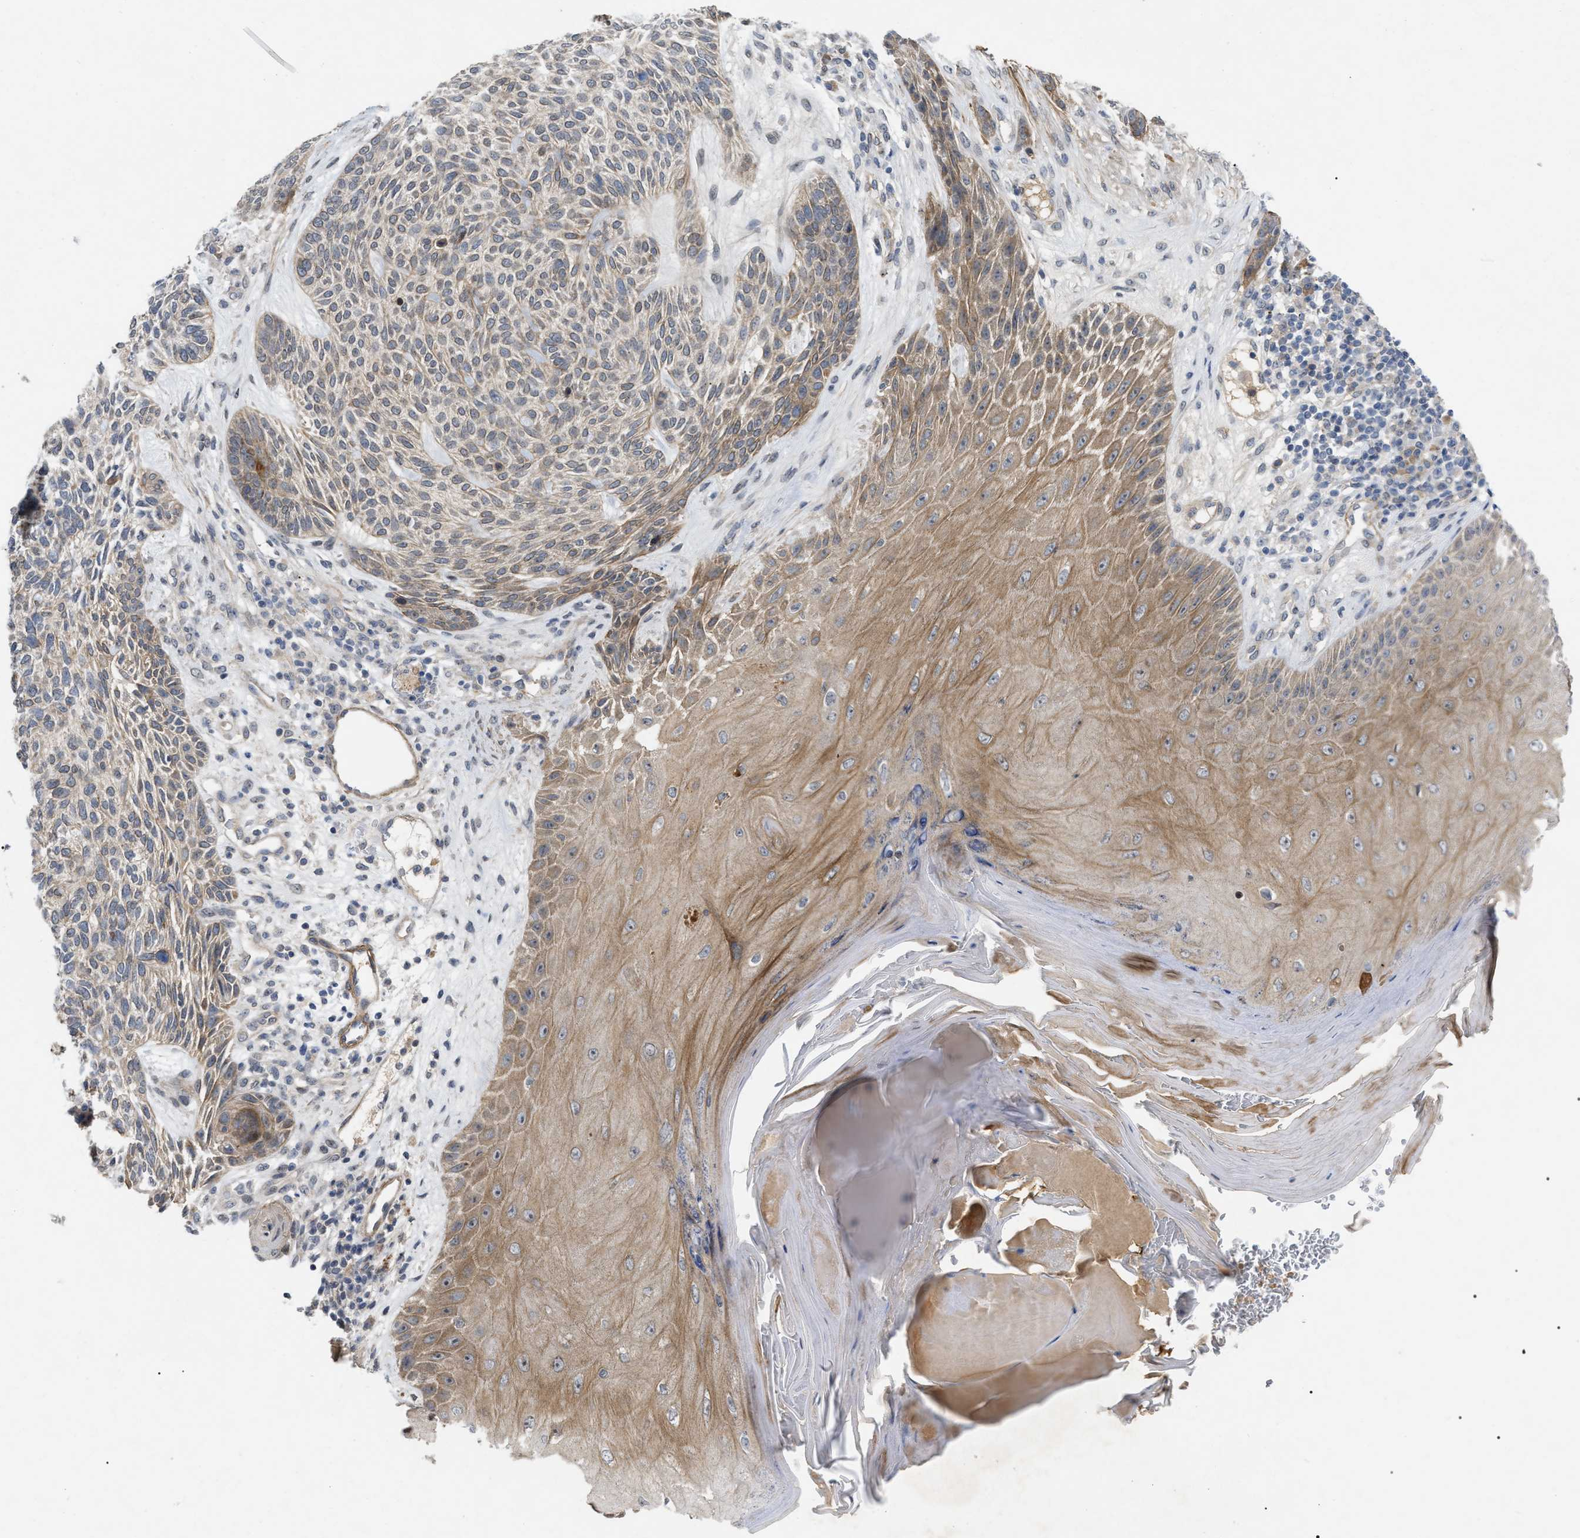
{"staining": {"intensity": "weak", "quantity": ">75%", "location": "cytoplasmic/membranous"}, "tissue": "skin cancer", "cell_type": "Tumor cells", "image_type": "cancer", "snomed": [{"axis": "morphology", "description": "Basal cell carcinoma"}, {"axis": "topography", "description": "Skin"}], "caption": "Immunohistochemical staining of skin basal cell carcinoma exhibits weak cytoplasmic/membranous protein staining in about >75% of tumor cells.", "gene": "ST6GALNAC6", "patient": {"sex": "male", "age": 55}}